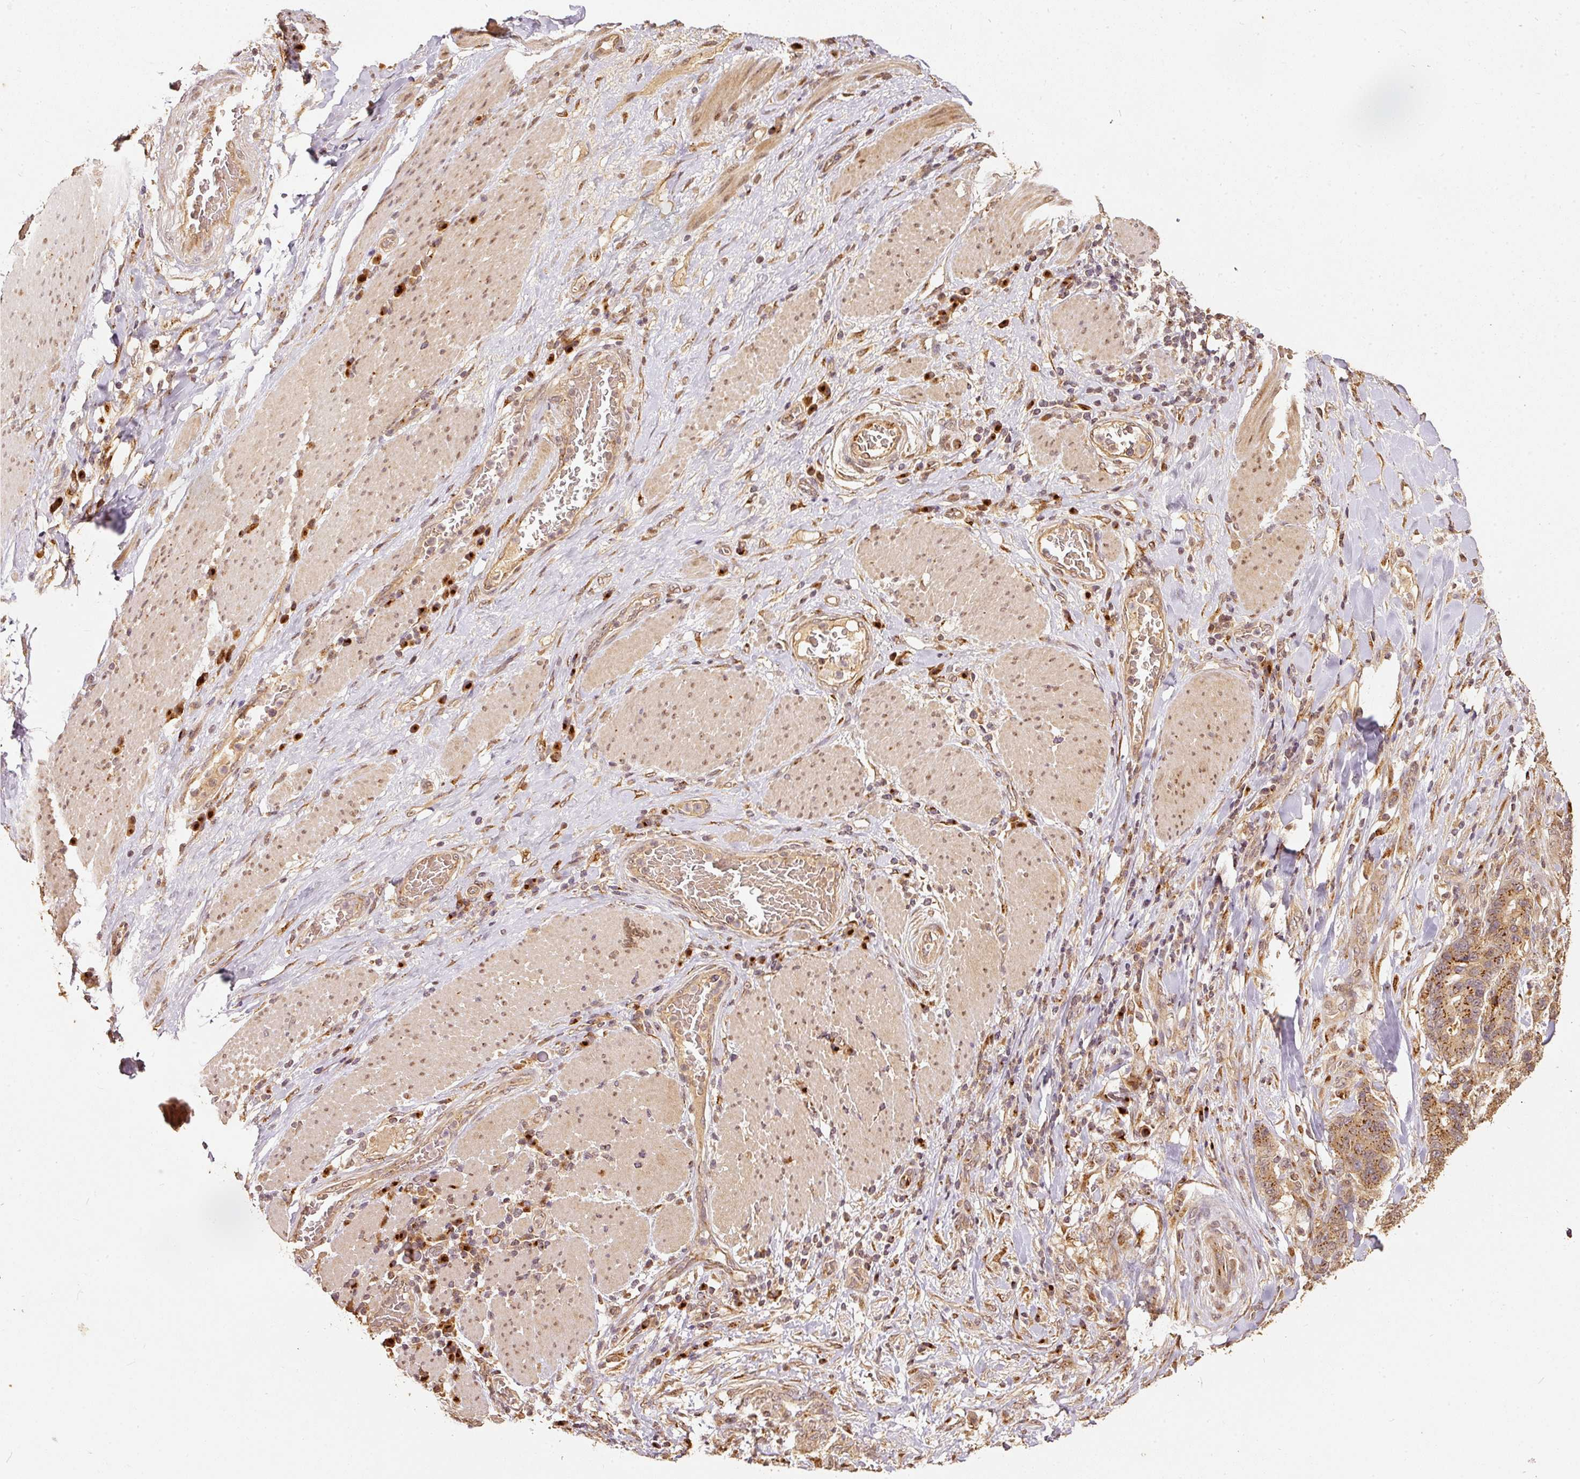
{"staining": {"intensity": "moderate", "quantity": ">75%", "location": "cytoplasmic/membranous"}, "tissue": "stomach cancer", "cell_type": "Tumor cells", "image_type": "cancer", "snomed": [{"axis": "morphology", "description": "Normal tissue, NOS"}, {"axis": "morphology", "description": "Adenocarcinoma, NOS"}, {"axis": "topography", "description": "Stomach"}], "caption": "Protein expression analysis of stomach adenocarcinoma reveals moderate cytoplasmic/membranous expression in about >75% of tumor cells.", "gene": "FUT8", "patient": {"sex": "female", "age": 64}}